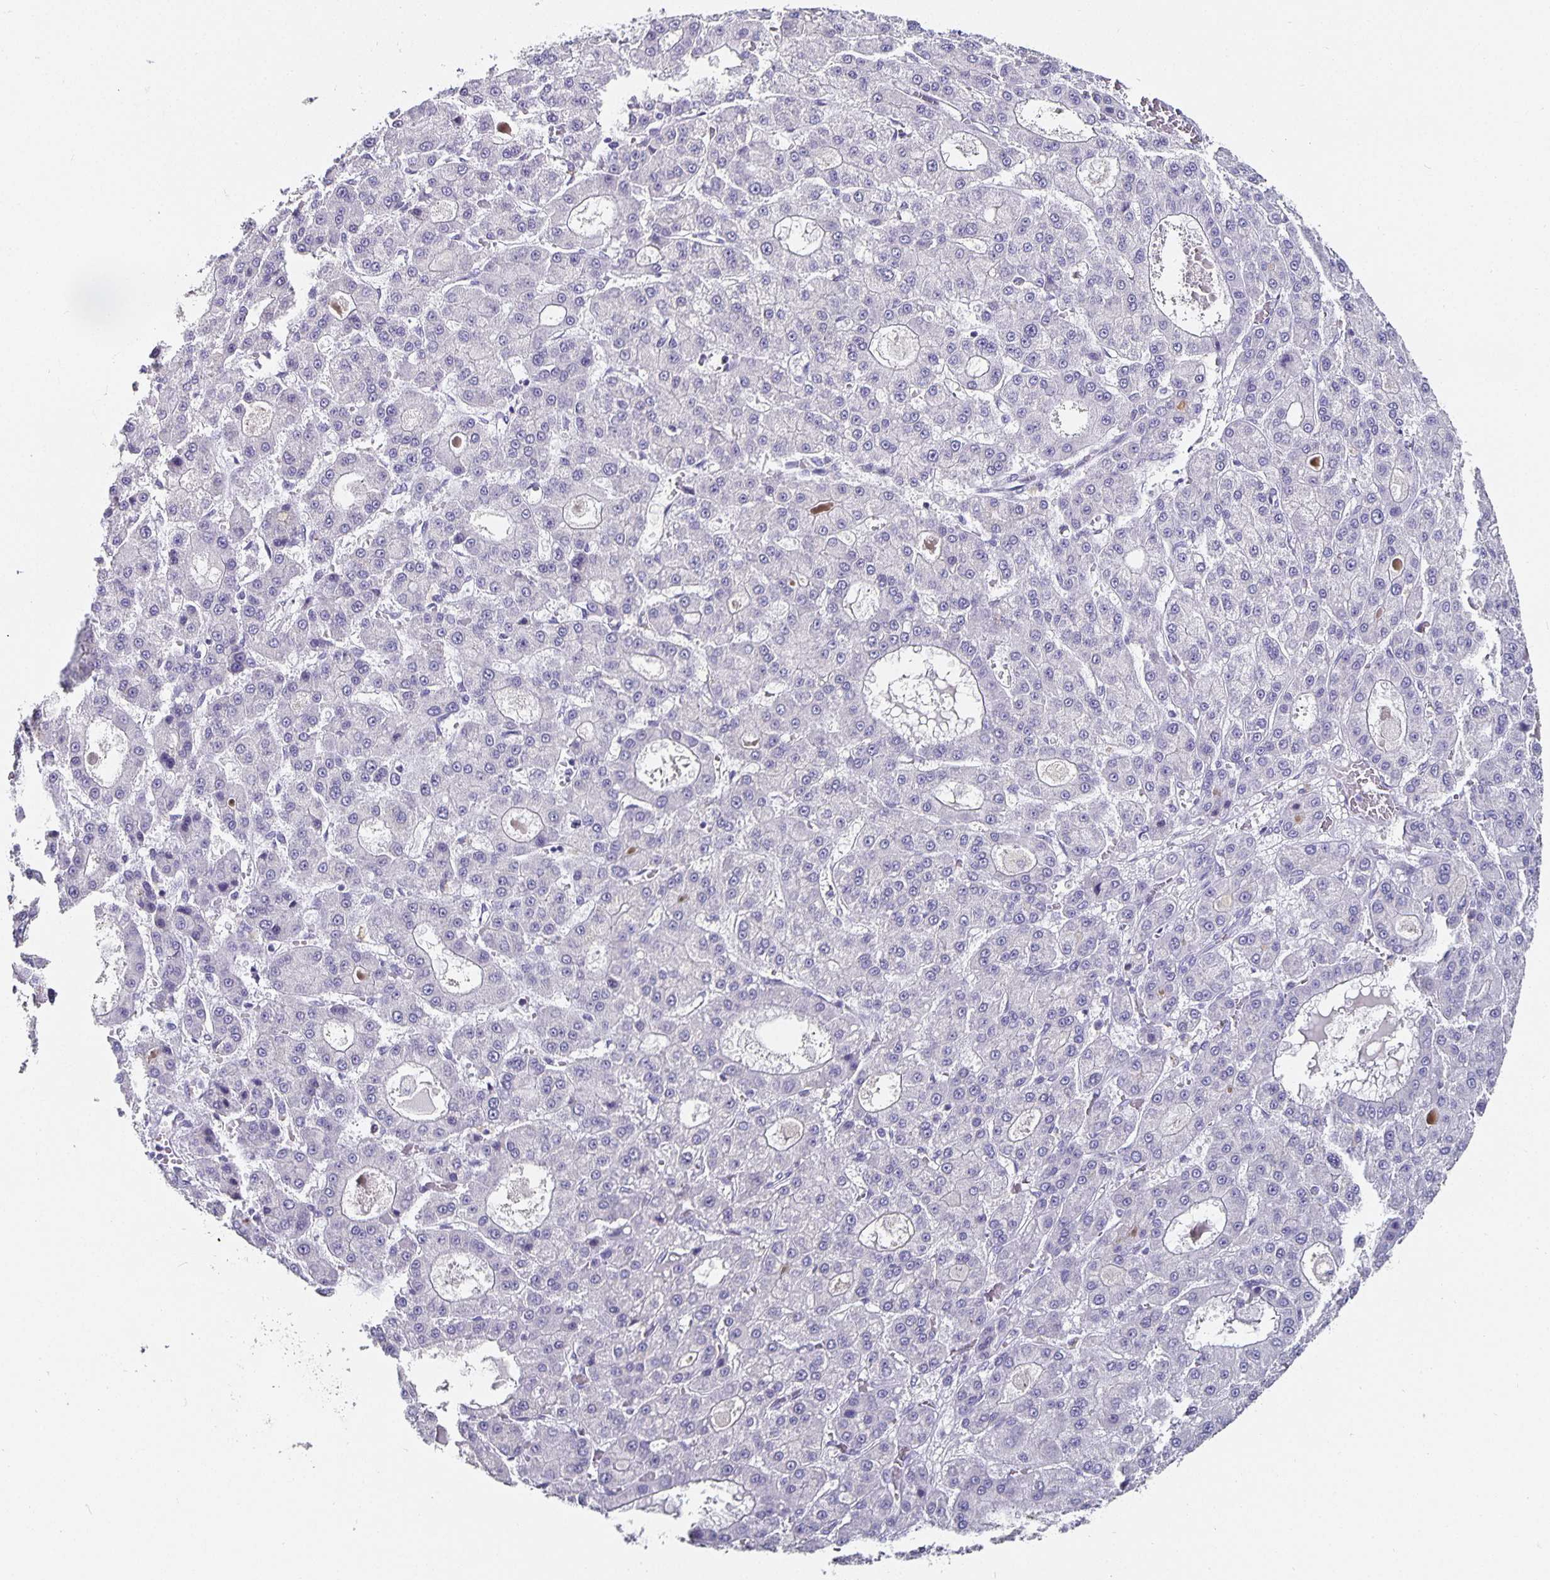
{"staining": {"intensity": "negative", "quantity": "none", "location": "none"}, "tissue": "liver cancer", "cell_type": "Tumor cells", "image_type": "cancer", "snomed": [{"axis": "morphology", "description": "Carcinoma, Hepatocellular, NOS"}, {"axis": "topography", "description": "Liver"}], "caption": "Human liver hepatocellular carcinoma stained for a protein using immunohistochemistry (IHC) demonstrates no staining in tumor cells.", "gene": "CHGA", "patient": {"sex": "male", "age": 70}}